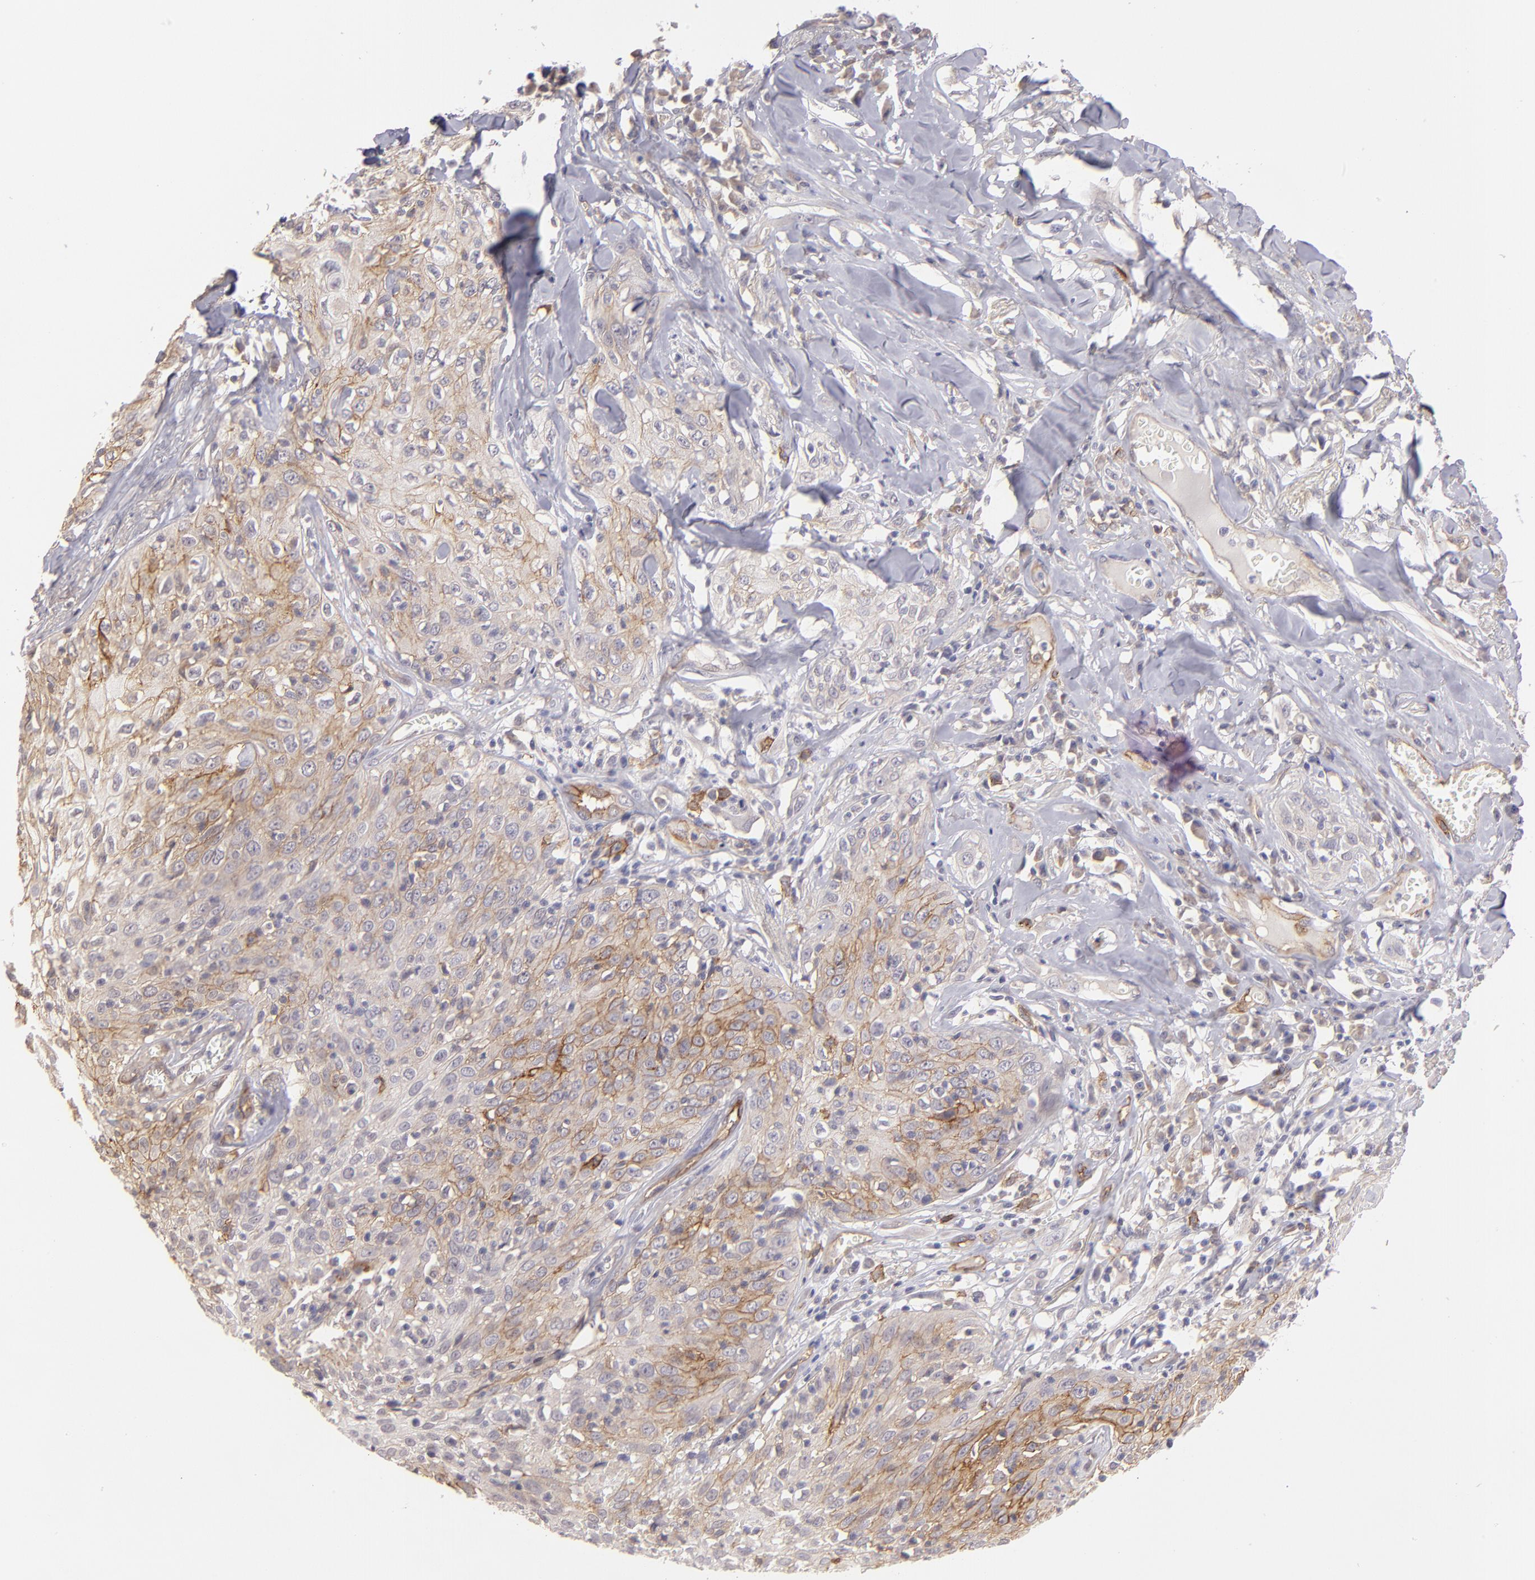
{"staining": {"intensity": "moderate", "quantity": "25%-75%", "location": "cytoplasmic/membranous"}, "tissue": "skin cancer", "cell_type": "Tumor cells", "image_type": "cancer", "snomed": [{"axis": "morphology", "description": "Squamous cell carcinoma, NOS"}, {"axis": "topography", "description": "Skin"}], "caption": "Tumor cells show medium levels of moderate cytoplasmic/membranous expression in approximately 25%-75% of cells in skin cancer (squamous cell carcinoma).", "gene": "THBD", "patient": {"sex": "male", "age": 65}}